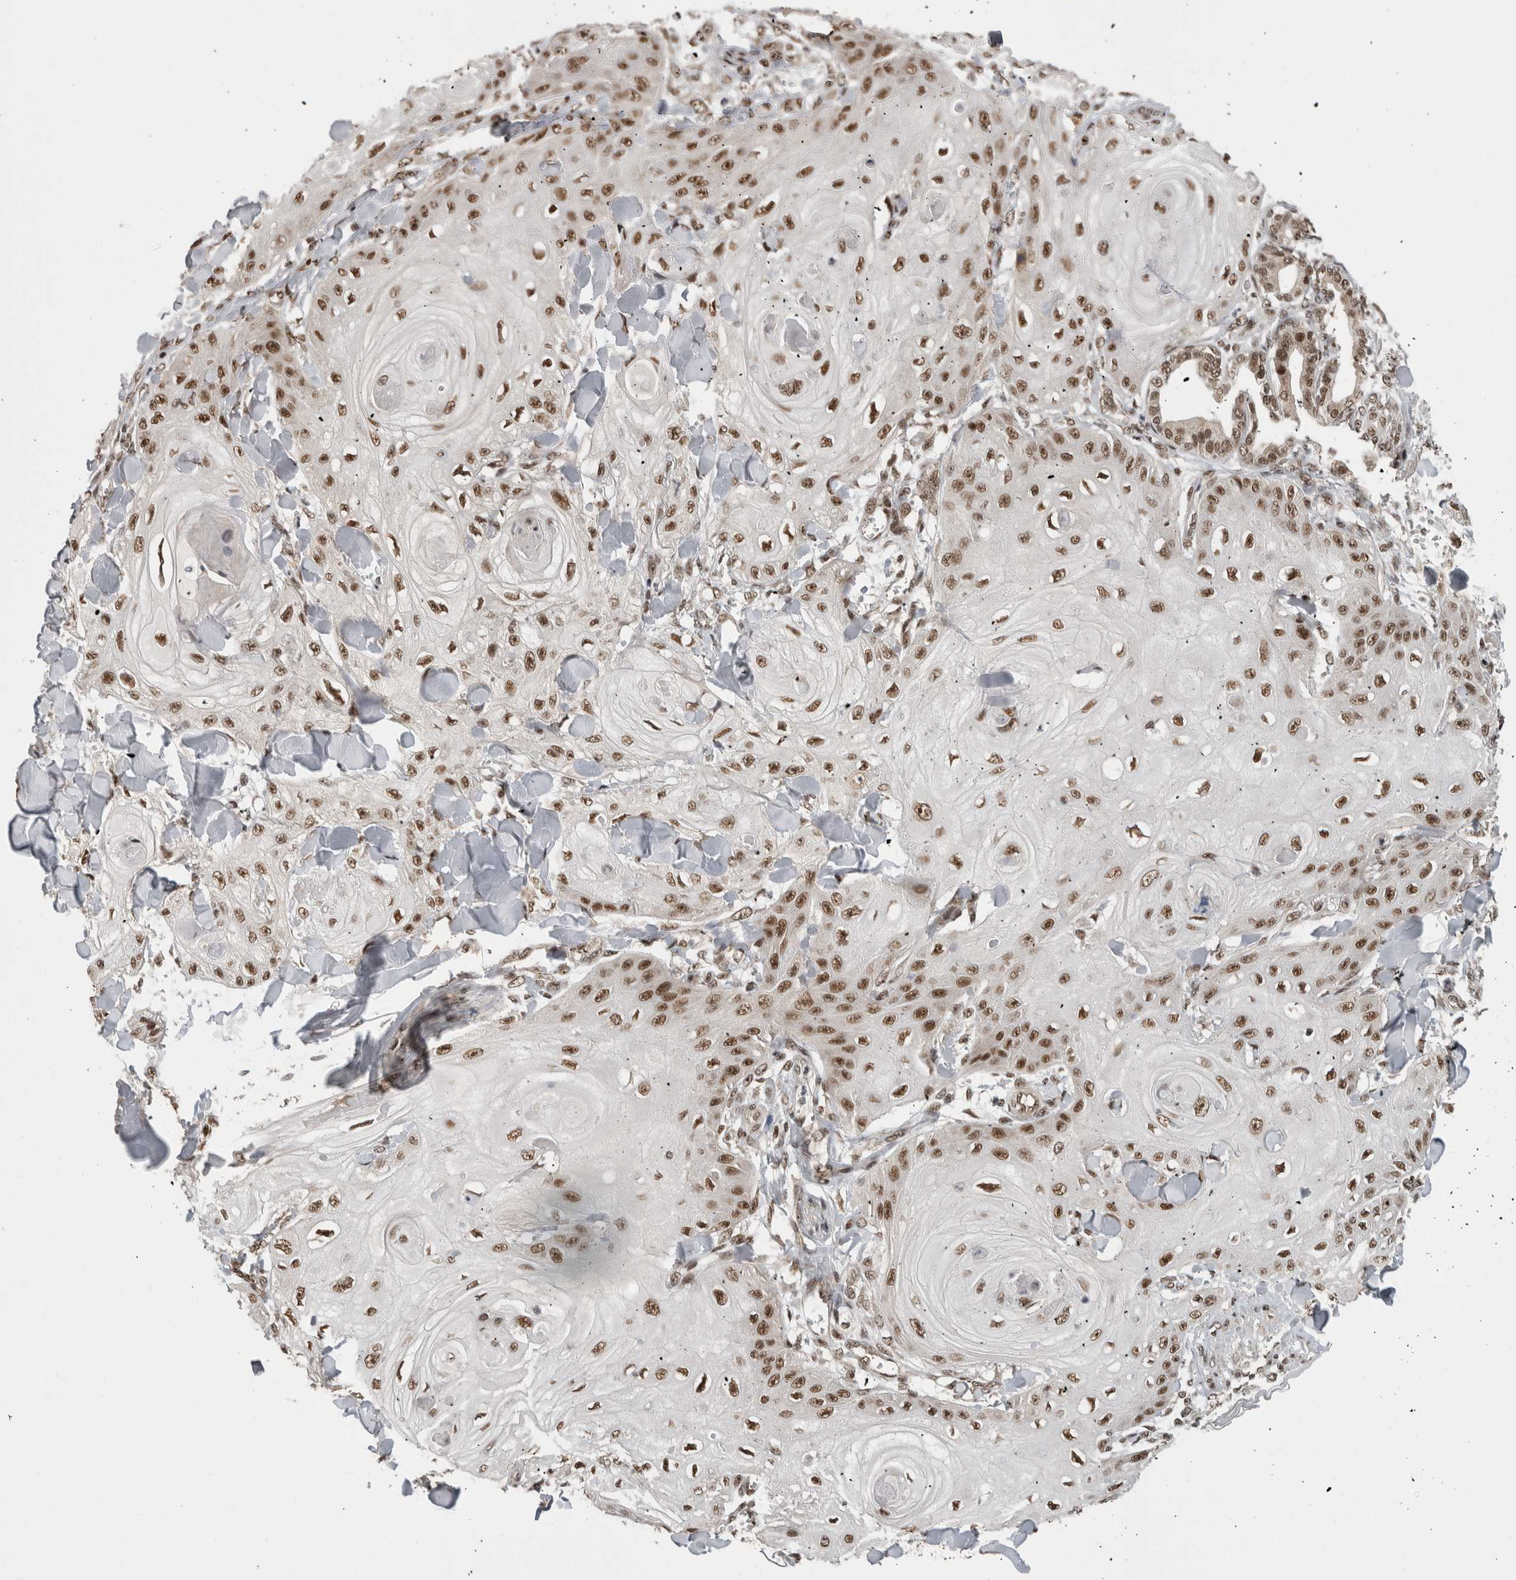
{"staining": {"intensity": "moderate", "quantity": ">75%", "location": "nuclear"}, "tissue": "skin cancer", "cell_type": "Tumor cells", "image_type": "cancer", "snomed": [{"axis": "morphology", "description": "Squamous cell carcinoma, NOS"}, {"axis": "topography", "description": "Skin"}], "caption": "Immunohistochemistry (IHC) histopathology image of neoplastic tissue: human skin squamous cell carcinoma stained using IHC reveals medium levels of moderate protein expression localized specifically in the nuclear of tumor cells, appearing as a nuclear brown color.", "gene": "CPSF2", "patient": {"sex": "male", "age": 74}}